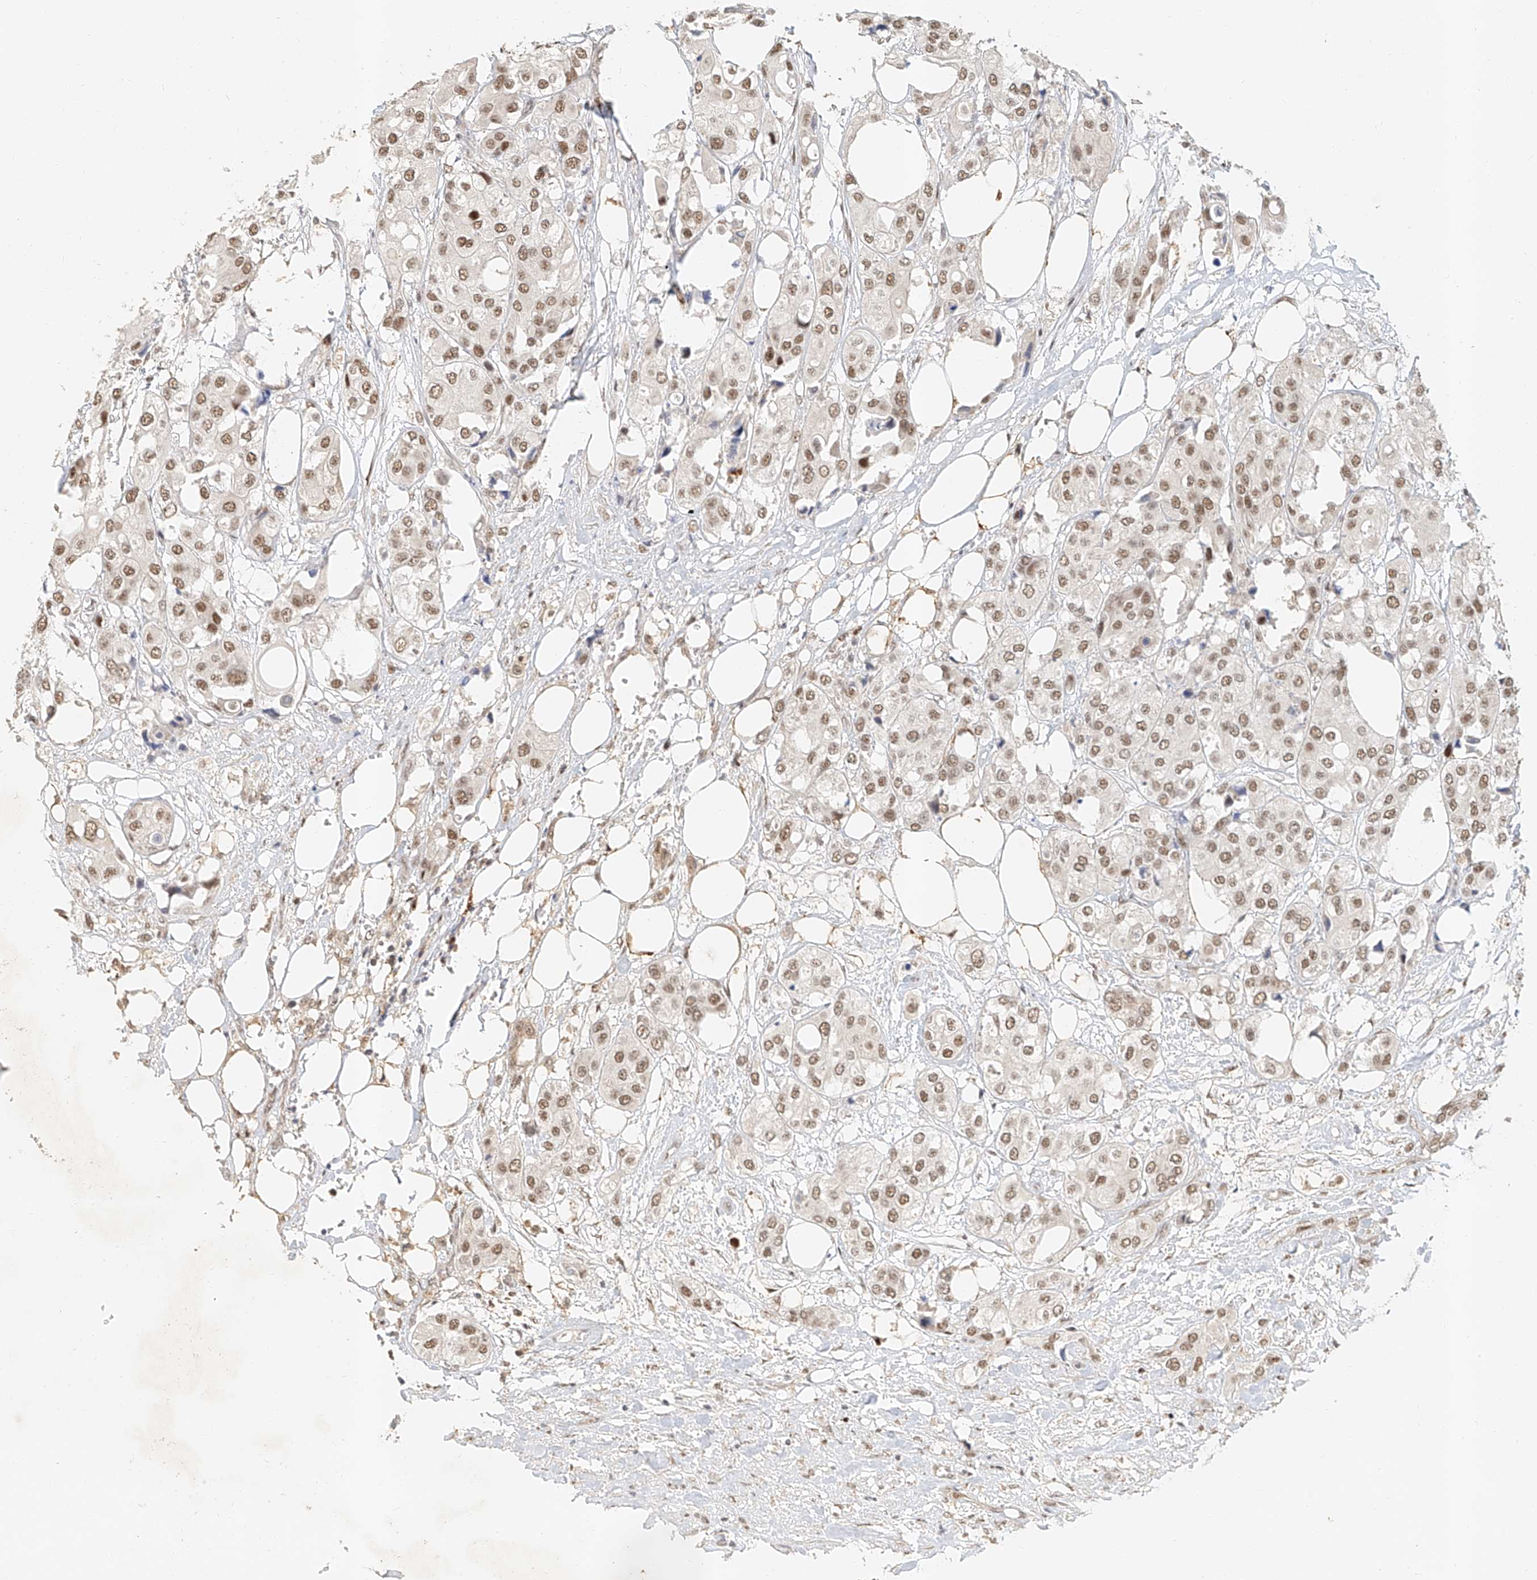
{"staining": {"intensity": "moderate", "quantity": ">75%", "location": "nuclear"}, "tissue": "urothelial cancer", "cell_type": "Tumor cells", "image_type": "cancer", "snomed": [{"axis": "morphology", "description": "Urothelial carcinoma, High grade"}, {"axis": "topography", "description": "Urinary bladder"}], "caption": "Human urothelial cancer stained with a brown dye displays moderate nuclear positive staining in about >75% of tumor cells.", "gene": "CXorf58", "patient": {"sex": "male", "age": 64}}